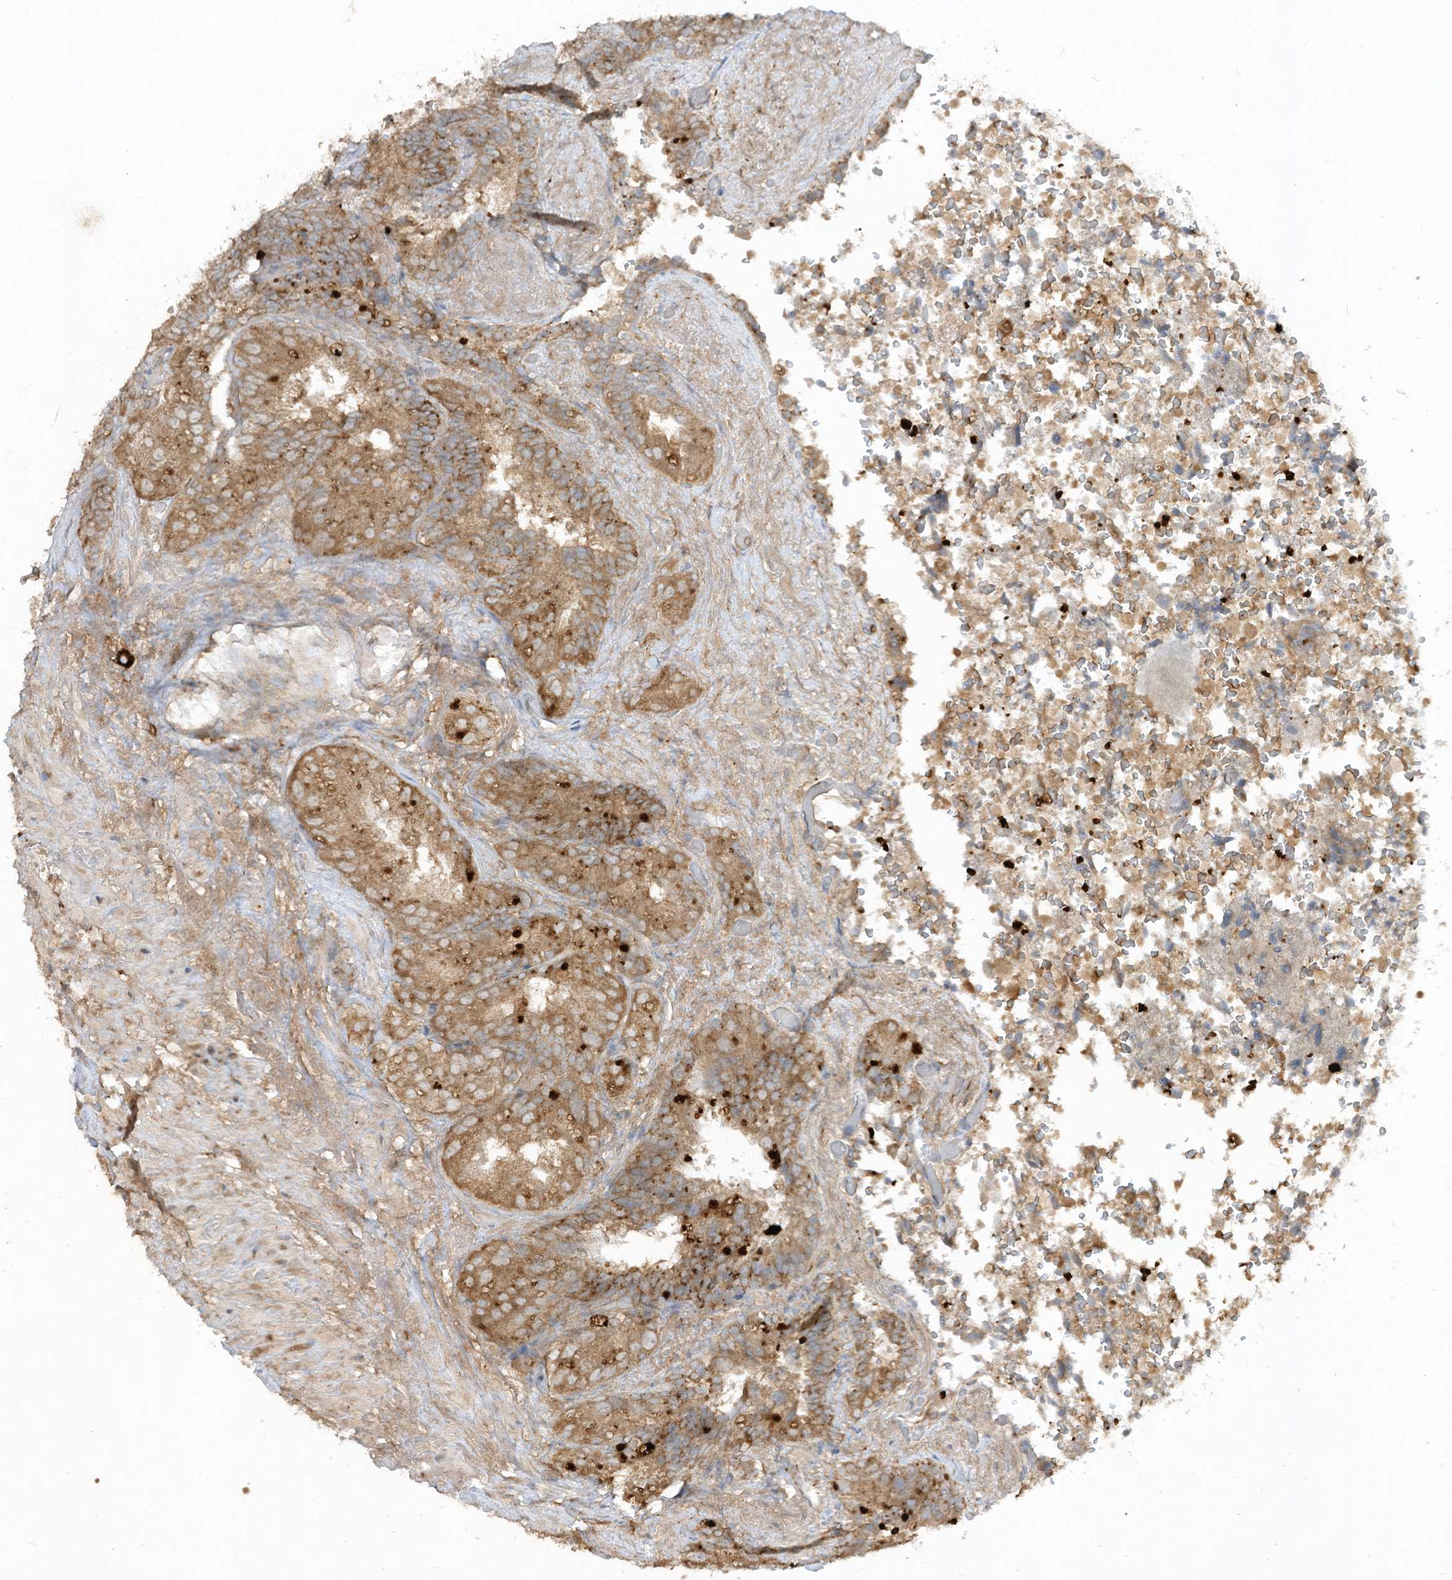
{"staining": {"intensity": "moderate", "quantity": ">75%", "location": "cytoplasmic/membranous"}, "tissue": "seminal vesicle", "cell_type": "Glandular cells", "image_type": "normal", "snomed": [{"axis": "morphology", "description": "Normal tissue, NOS"}, {"axis": "topography", "description": "Seminal veicle"}, {"axis": "topography", "description": "Peripheral nerve tissue"}], "caption": "Protein staining displays moderate cytoplasmic/membranous expression in approximately >75% of glandular cells in benign seminal vesicle. (DAB (3,3'-diaminobenzidine) IHC, brown staining for protein, blue staining for nuclei).", "gene": "LDAH", "patient": {"sex": "male", "age": 63}}